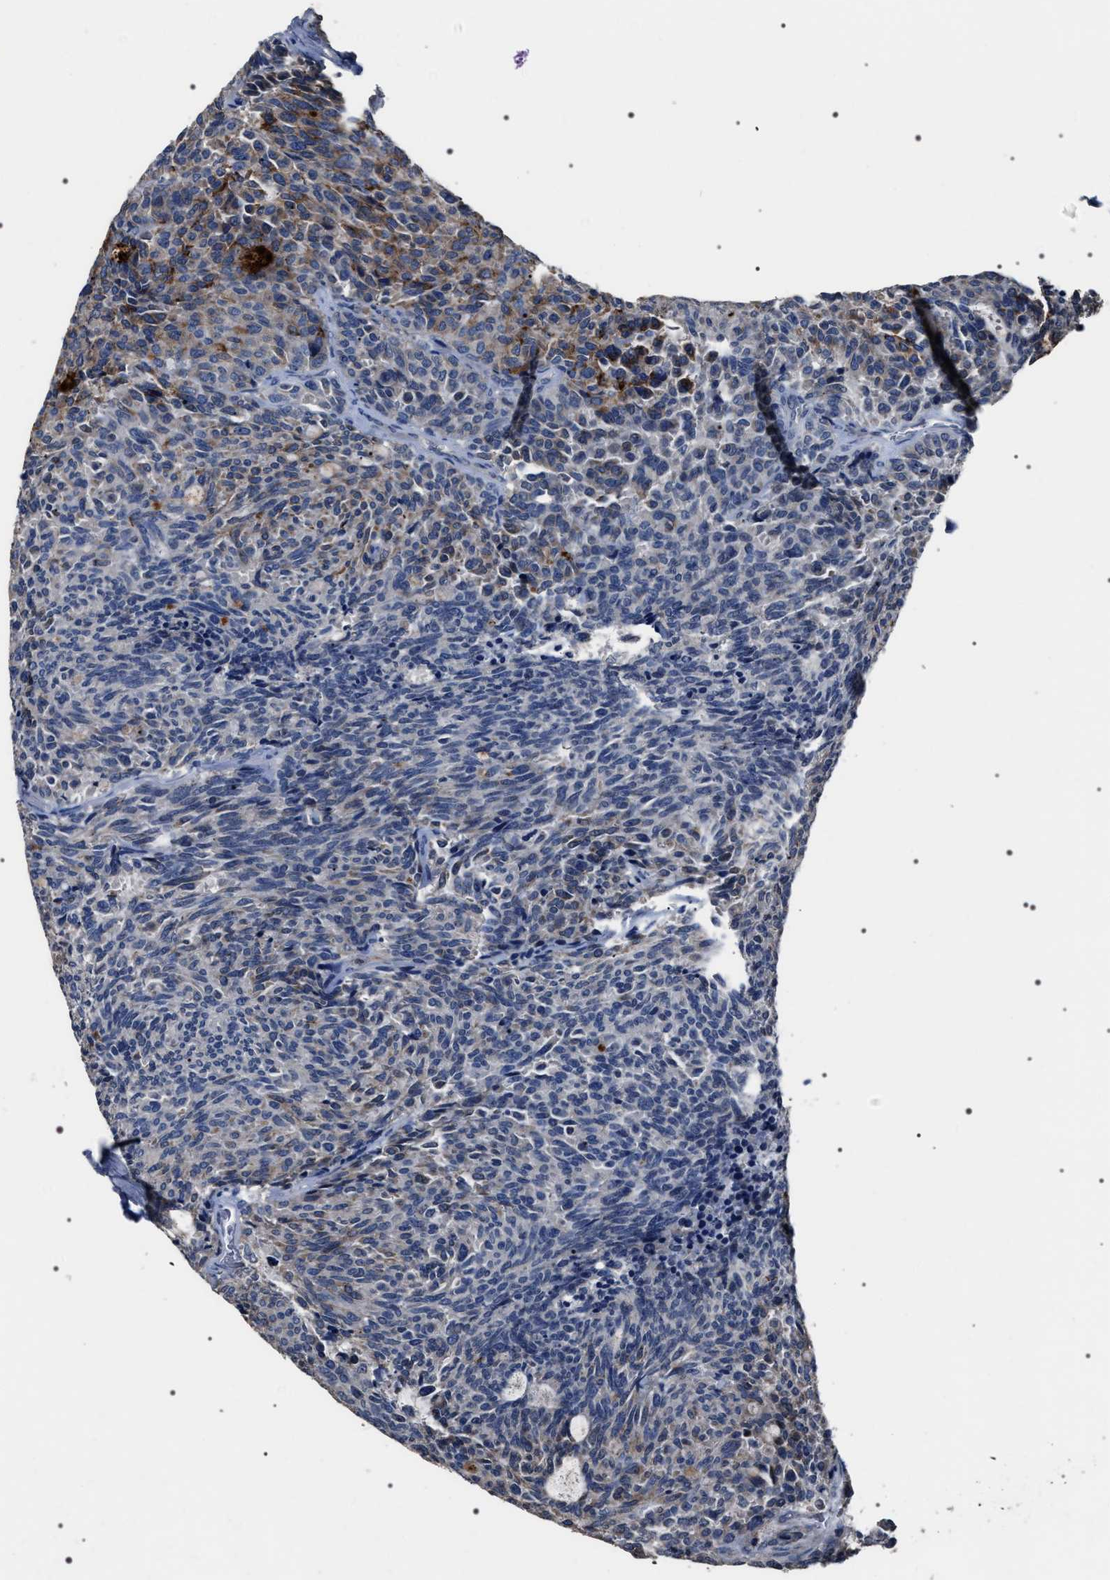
{"staining": {"intensity": "moderate", "quantity": "<25%", "location": "cytoplasmic/membranous"}, "tissue": "carcinoid", "cell_type": "Tumor cells", "image_type": "cancer", "snomed": [{"axis": "morphology", "description": "Carcinoid, malignant, NOS"}, {"axis": "topography", "description": "Pancreas"}], "caption": "An IHC image of neoplastic tissue is shown. Protein staining in brown shows moderate cytoplasmic/membranous positivity in carcinoid within tumor cells.", "gene": "TRIM54", "patient": {"sex": "female", "age": 54}}